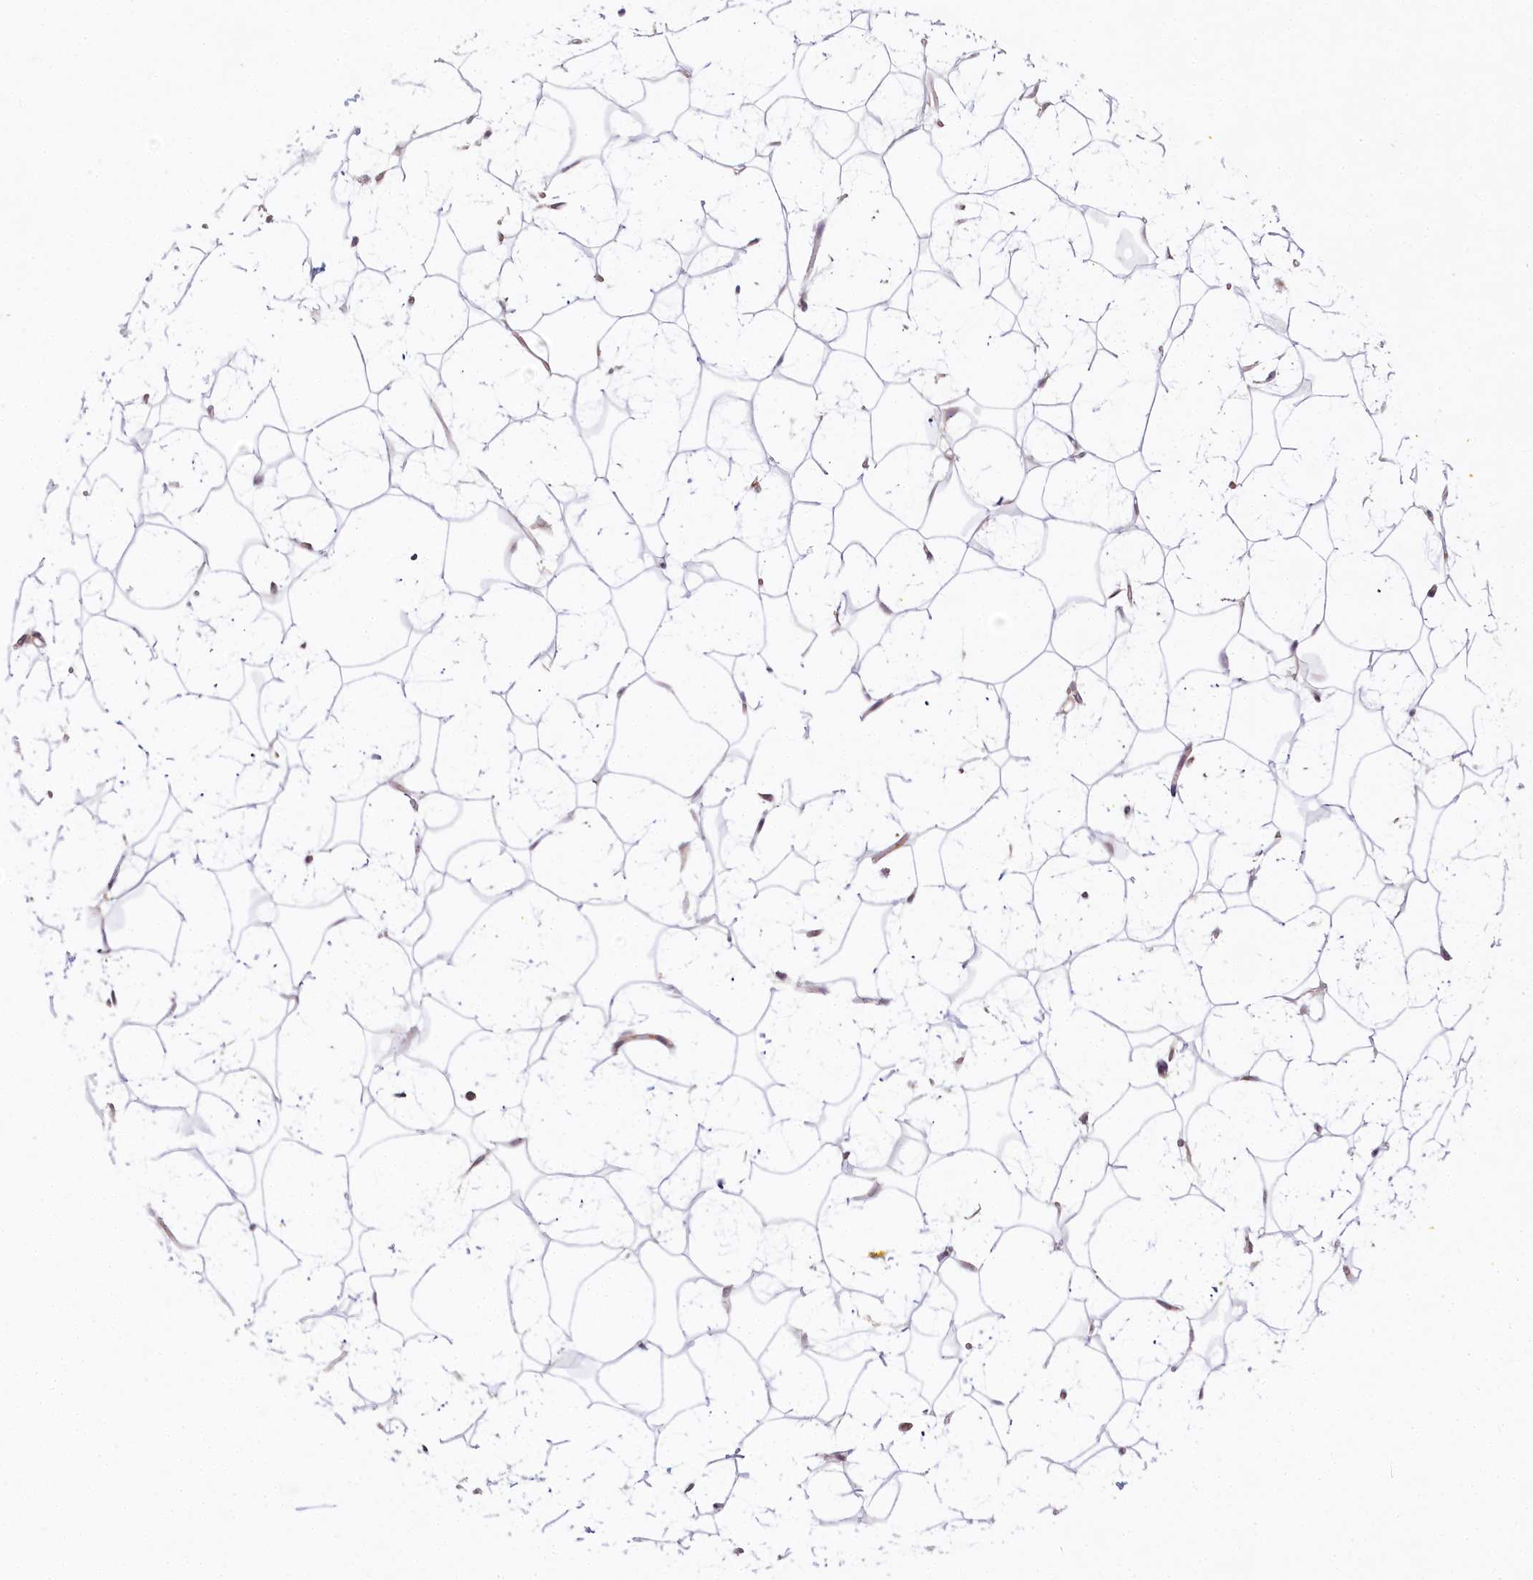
{"staining": {"intensity": "moderate", "quantity": "25%-75%", "location": "cytoplasmic/membranous"}, "tissue": "adipose tissue", "cell_type": "Adipocytes", "image_type": "normal", "snomed": [{"axis": "morphology", "description": "Normal tissue, NOS"}, {"axis": "topography", "description": "Breast"}], "caption": "Adipose tissue stained with IHC displays moderate cytoplasmic/membranous expression in approximately 25%-75% of adipocytes.", "gene": "TUBGCP2", "patient": {"sex": "female", "age": 26}}